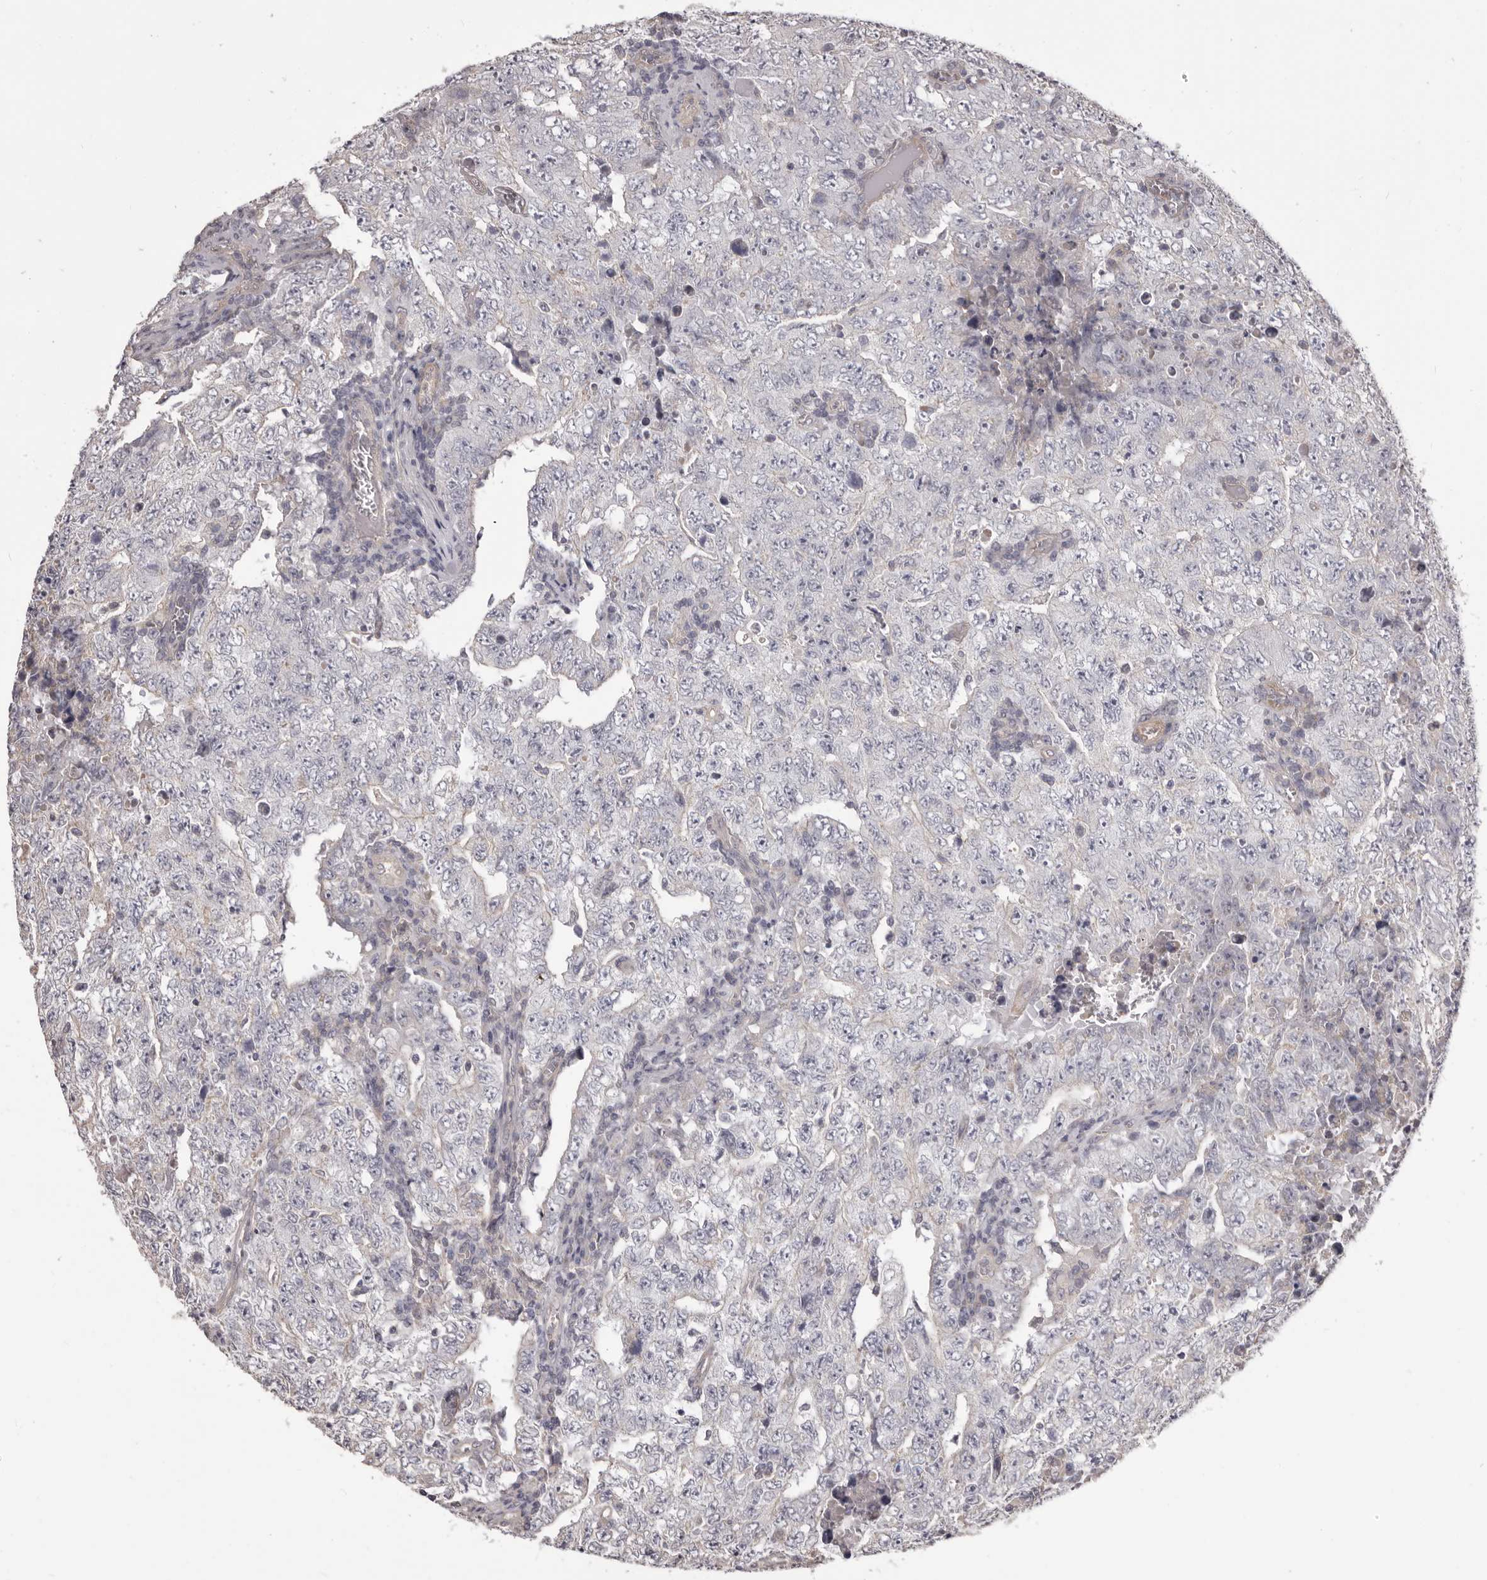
{"staining": {"intensity": "negative", "quantity": "none", "location": "none"}, "tissue": "testis cancer", "cell_type": "Tumor cells", "image_type": "cancer", "snomed": [{"axis": "morphology", "description": "Carcinoma, Embryonal, NOS"}, {"axis": "topography", "description": "Testis"}], "caption": "Testis cancer was stained to show a protein in brown. There is no significant positivity in tumor cells.", "gene": "HRH1", "patient": {"sex": "male", "age": 26}}